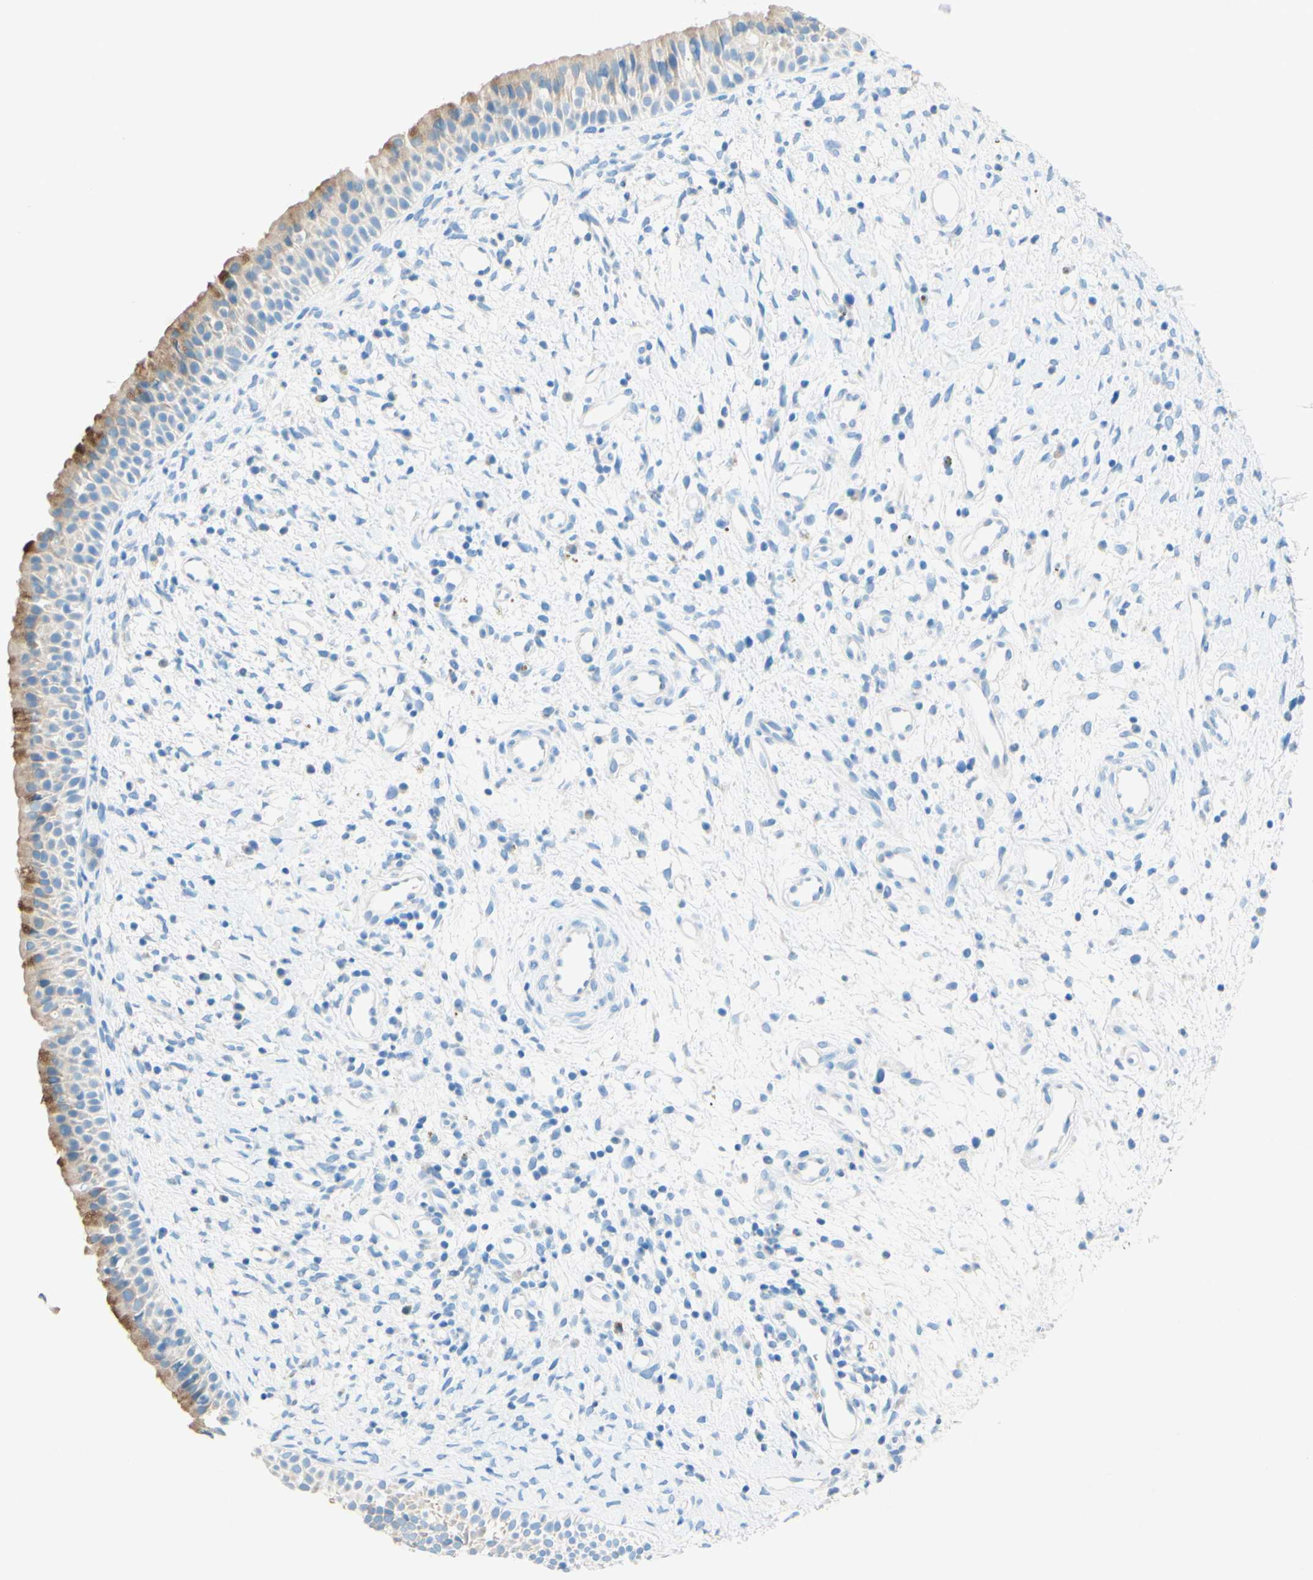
{"staining": {"intensity": "moderate", "quantity": "<25%", "location": "cytoplasmic/membranous"}, "tissue": "nasopharynx", "cell_type": "Respiratory epithelial cells", "image_type": "normal", "snomed": [{"axis": "morphology", "description": "Normal tissue, NOS"}, {"axis": "topography", "description": "Nasopharynx"}], "caption": "Benign nasopharynx shows moderate cytoplasmic/membranous expression in approximately <25% of respiratory epithelial cells, visualized by immunohistochemistry.", "gene": "SLC46A1", "patient": {"sex": "male", "age": 22}}